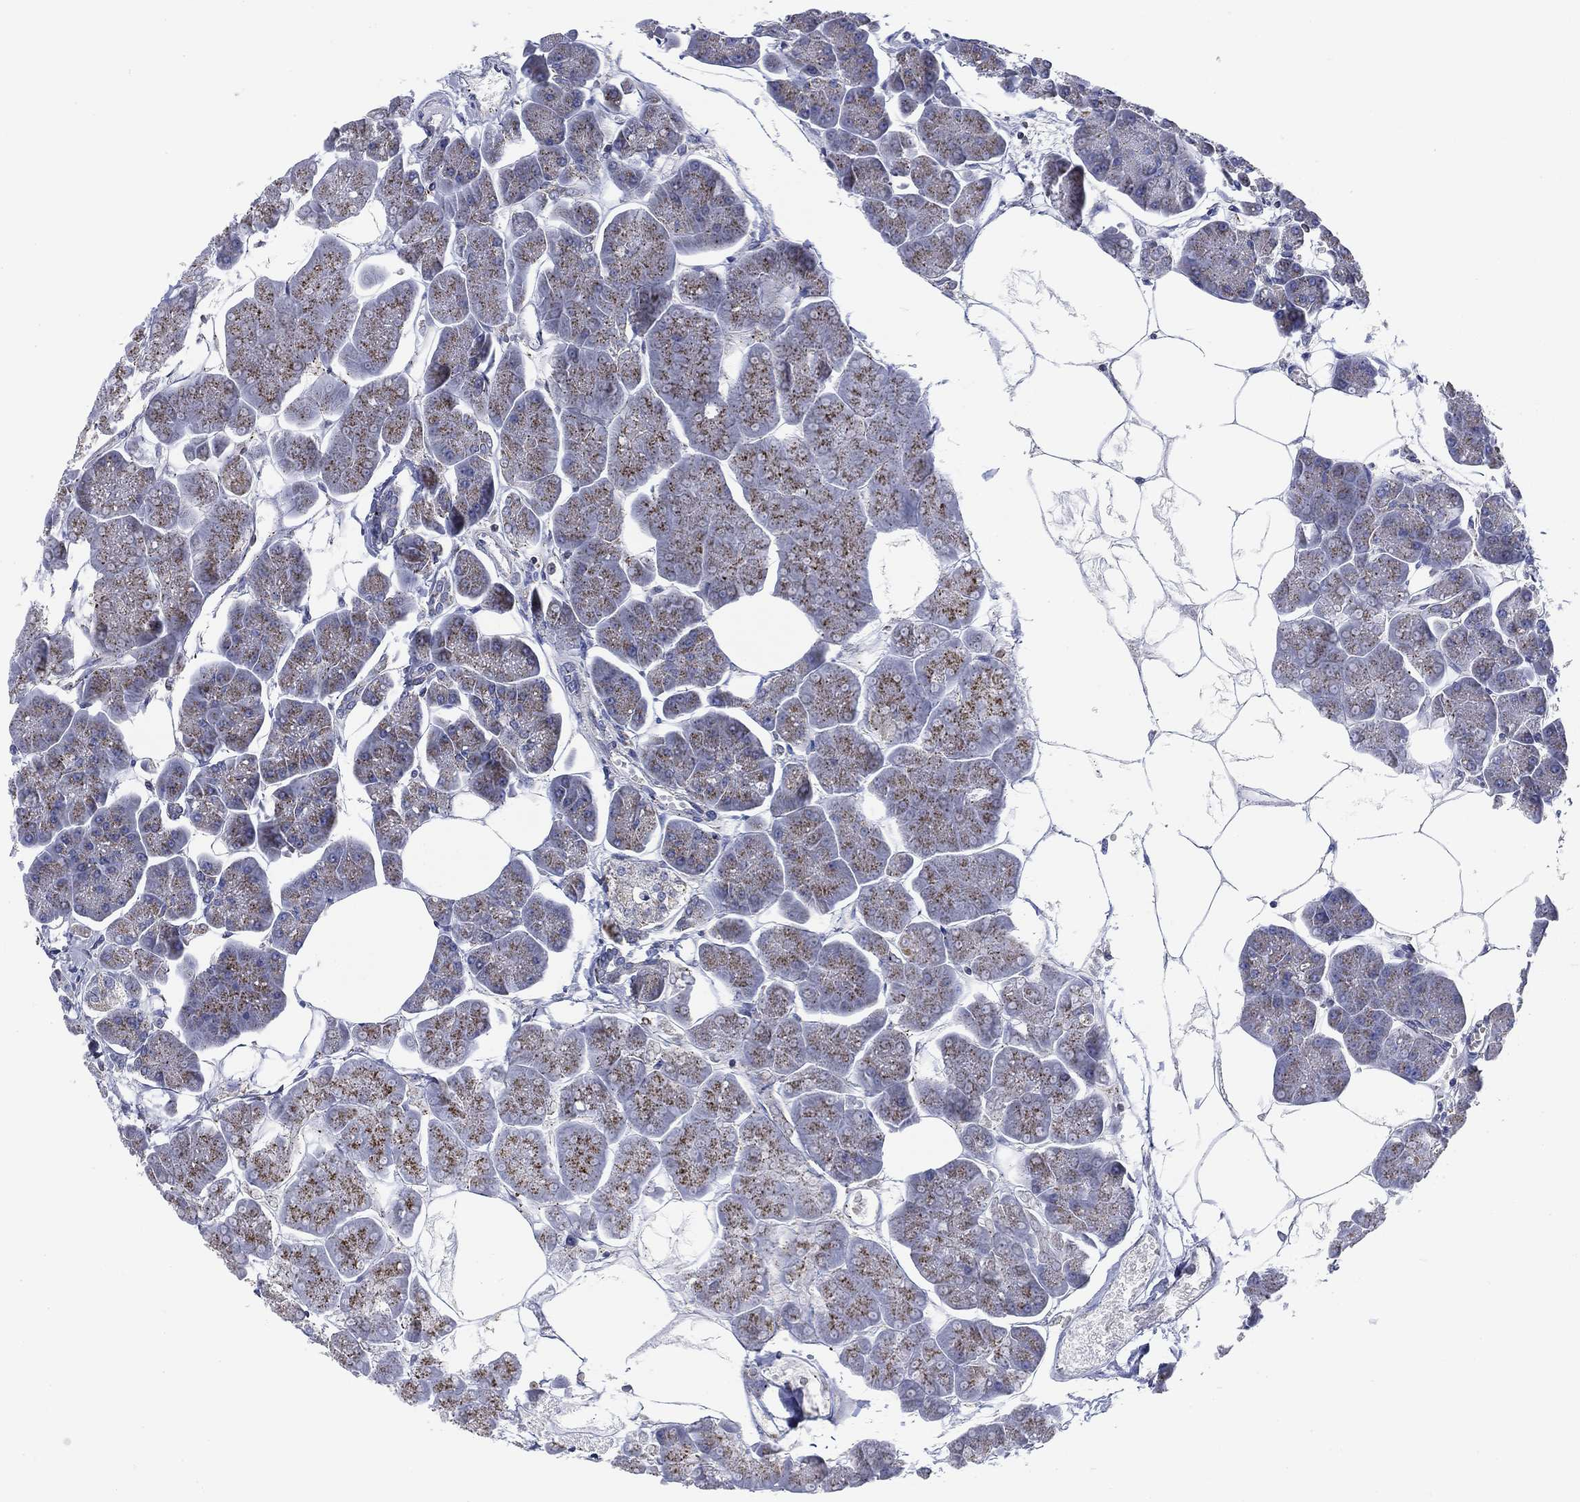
{"staining": {"intensity": "negative", "quantity": "none", "location": "none"}, "tissue": "pancreas", "cell_type": "Exocrine glandular cells", "image_type": "normal", "snomed": [{"axis": "morphology", "description": "Normal tissue, NOS"}, {"axis": "topography", "description": "Adipose tissue"}, {"axis": "topography", "description": "Pancreas"}, {"axis": "topography", "description": "Peripheral nerve tissue"}], "caption": "Exocrine glandular cells show no significant expression in unremarkable pancreas.", "gene": "NACAD", "patient": {"sex": "female", "age": 58}}